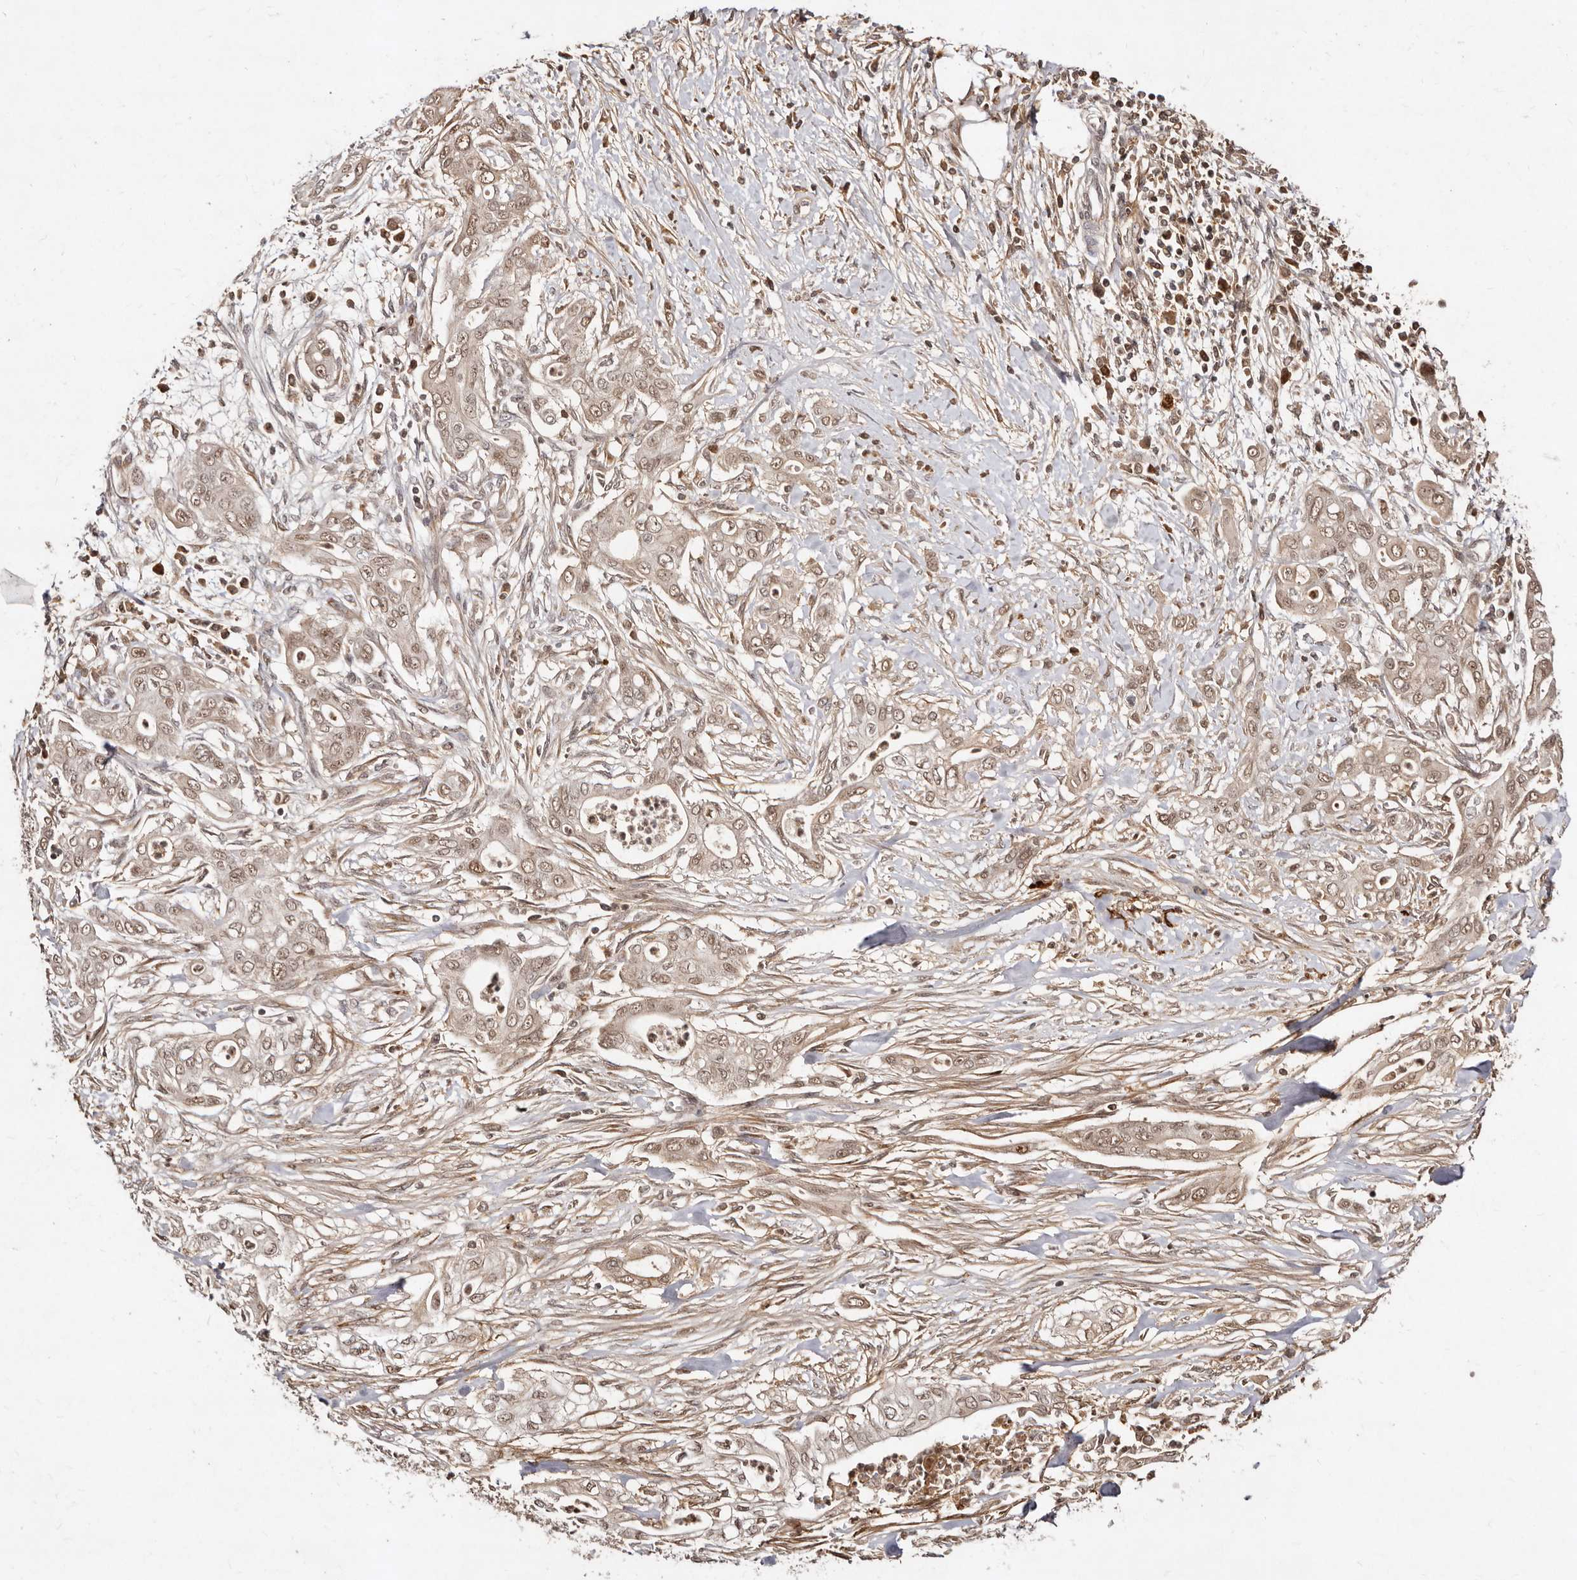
{"staining": {"intensity": "weak", "quantity": ">75%", "location": "cytoplasmic/membranous,nuclear"}, "tissue": "pancreatic cancer", "cell_type": "Tumor cells", "image_type": "cancer", "snomed": [{"axis": "morphology", "description": "Adenocarcinoma, NOS"}, {"axis": "topography", "description": "Pancreas"}], "caption": "The histopathology image reveals a brown stain indicating the presence of a protein in the cytoplasmic/membranous and nuclear of tumor cells in adenocarcinoma (pancreatic).", "gene": "LCORL", "patient": {"sex": "male", "age": 58}}